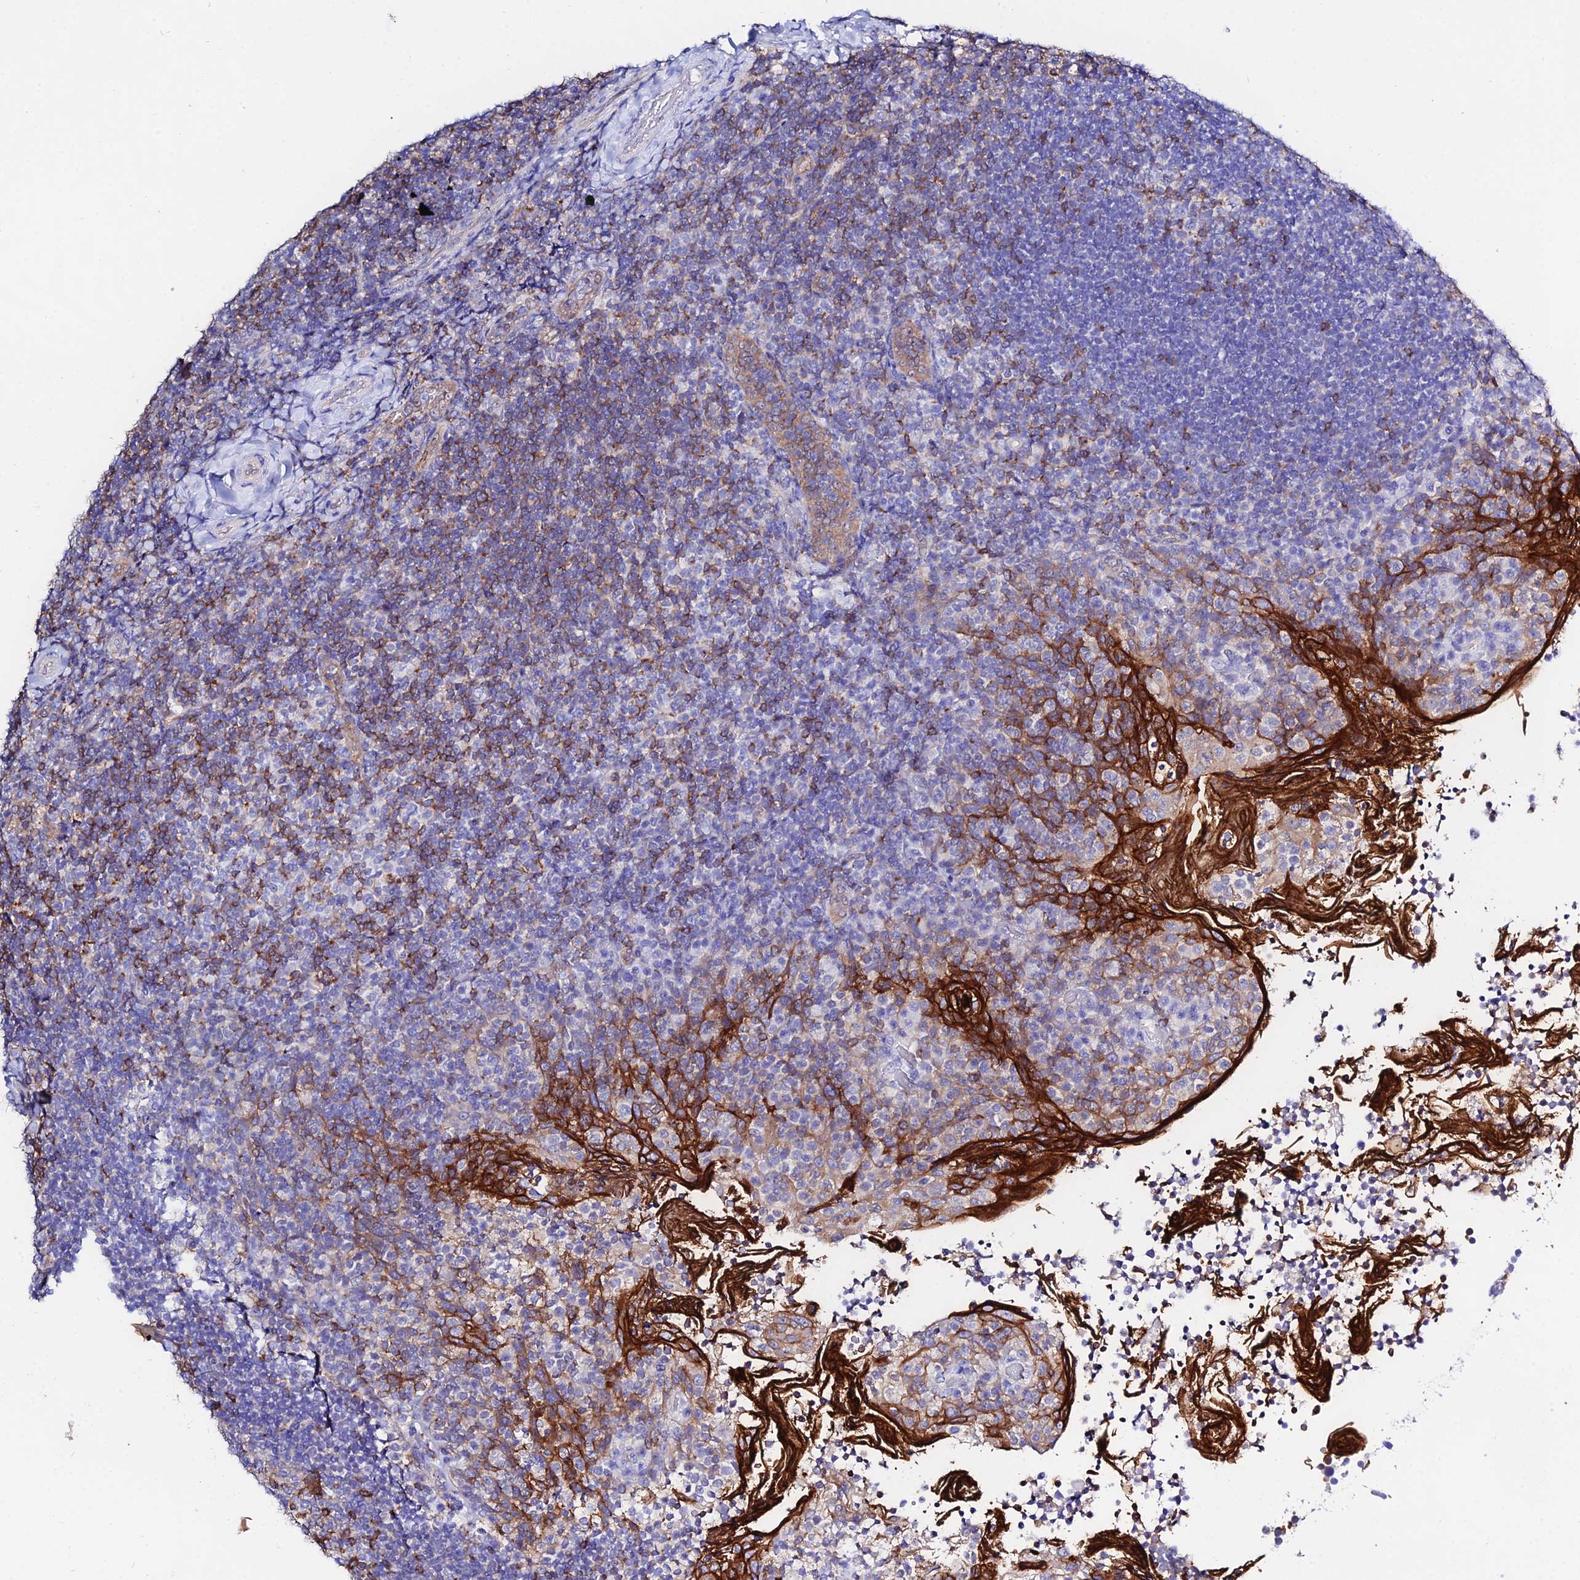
{"staining": {"intensity": "strong", "quantity": "<25%", "location": "cytoplasmic/membranous"}, "tissue": "tonsil", "cell_type": "Germinal center cells", "image_type": "normal", "snomed": [{"axis": "morphology", "description": "Normal tissue, NOS"}, {"axis": "topography", "description": "Tonsil"}], "caption": "High-power microscopy captured an immunohistochemistry image of benign tonsil, revealing strong cytoplasmic/membranous staining in approximately <25% of germinal center cells.", "gene": "S100A16", "patient": {"sex": "female", "age": 10}}